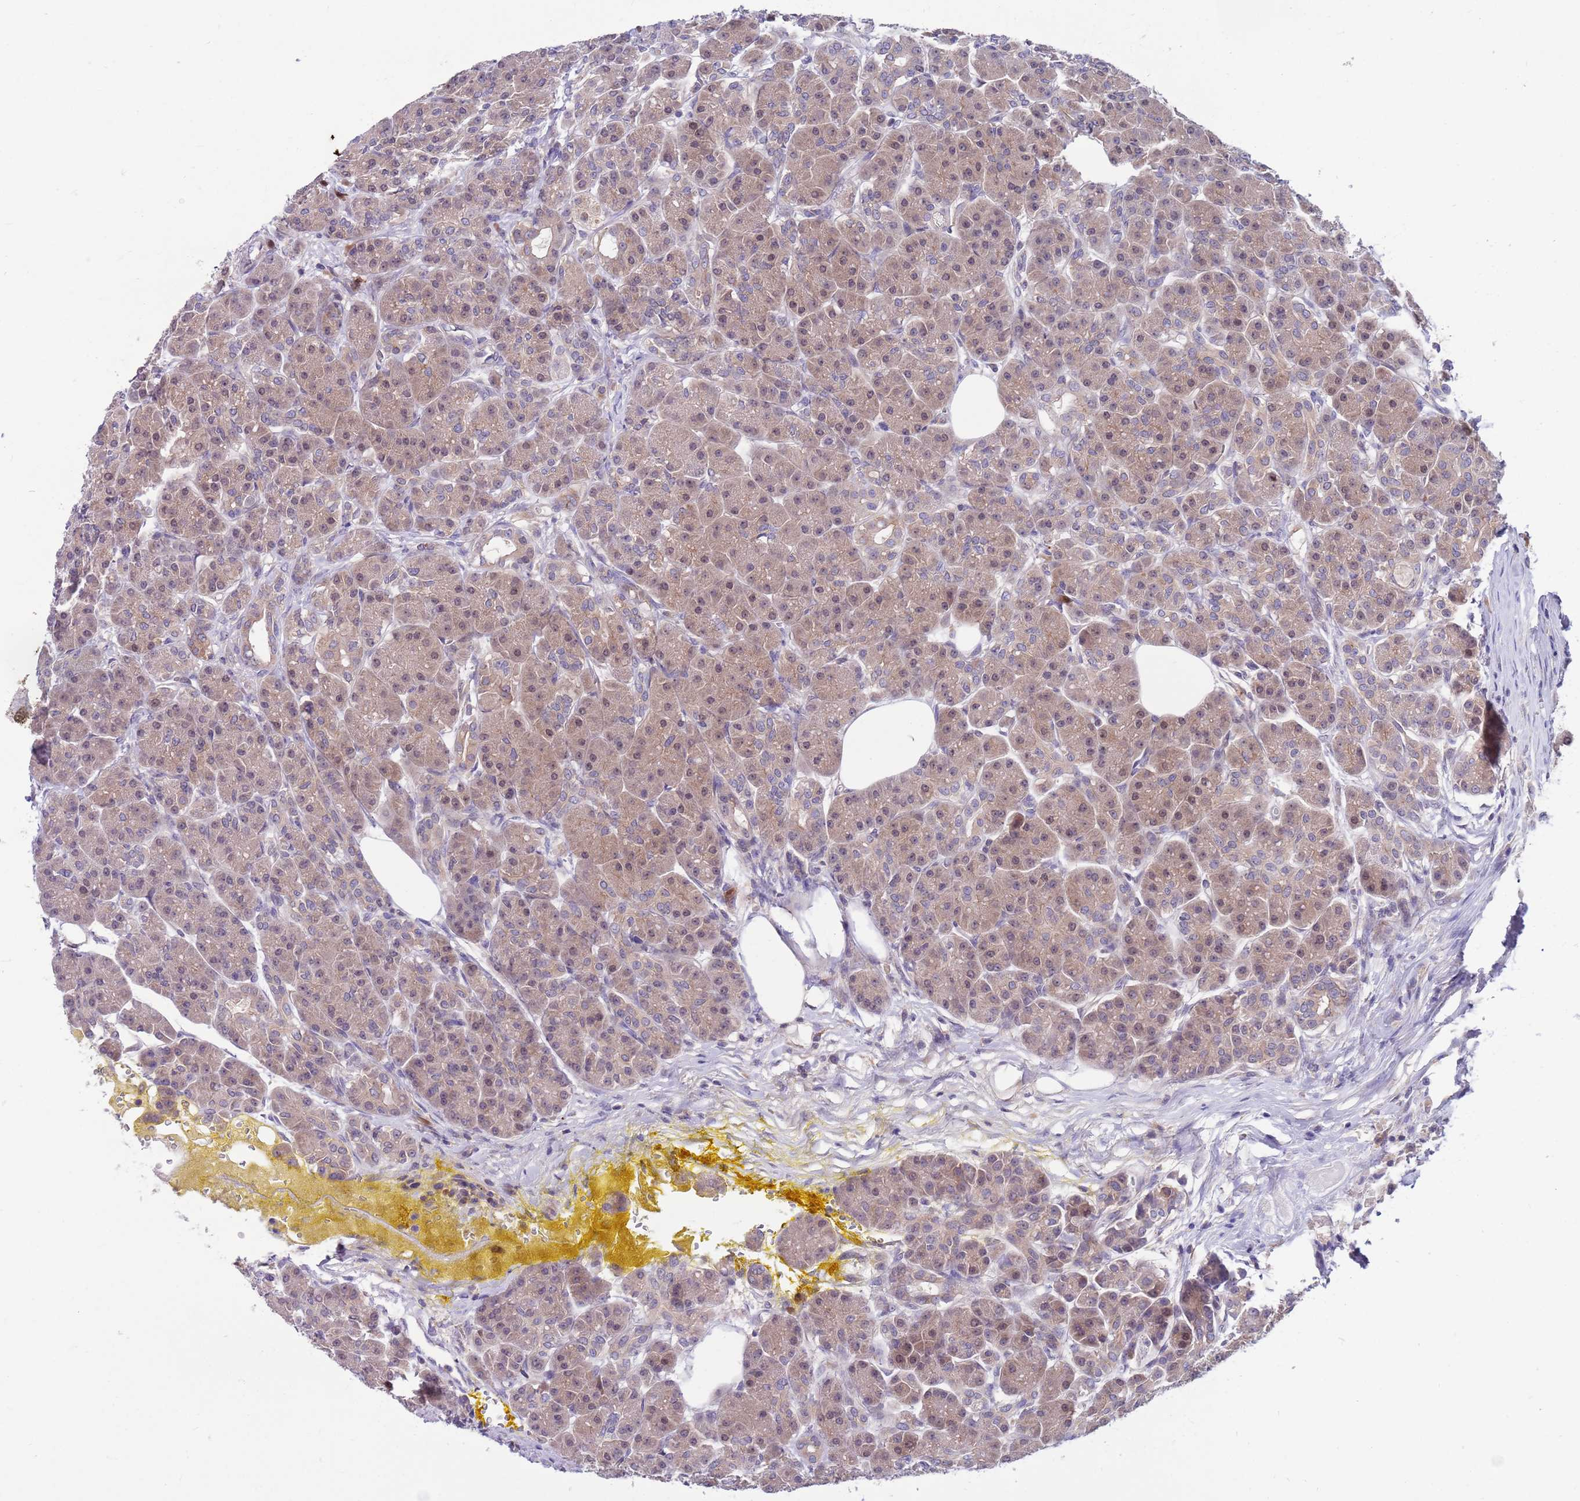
{"staining": {"intensity": "moderate", "quantity": "25%-75%", "location": "cytoplasmic/membranous"}, "tissue": "pancreas", "cell_type": "Exocrine glandular cells", "image_type": "normal", "snomed": [{"axis": "morphology", "description": "Normal tissue, NOS"}, {"axis": "topography", "description": "Pancreas"}], "caption": "Unremarkable pancreas reveals moderate cytoplasmic/membranous expression in about 25%-75% of exocrine glandular cells, visualized by immunohistochemistry.", "gene": "KLHL29", "patient": {"sex": "male", "age": 63}}